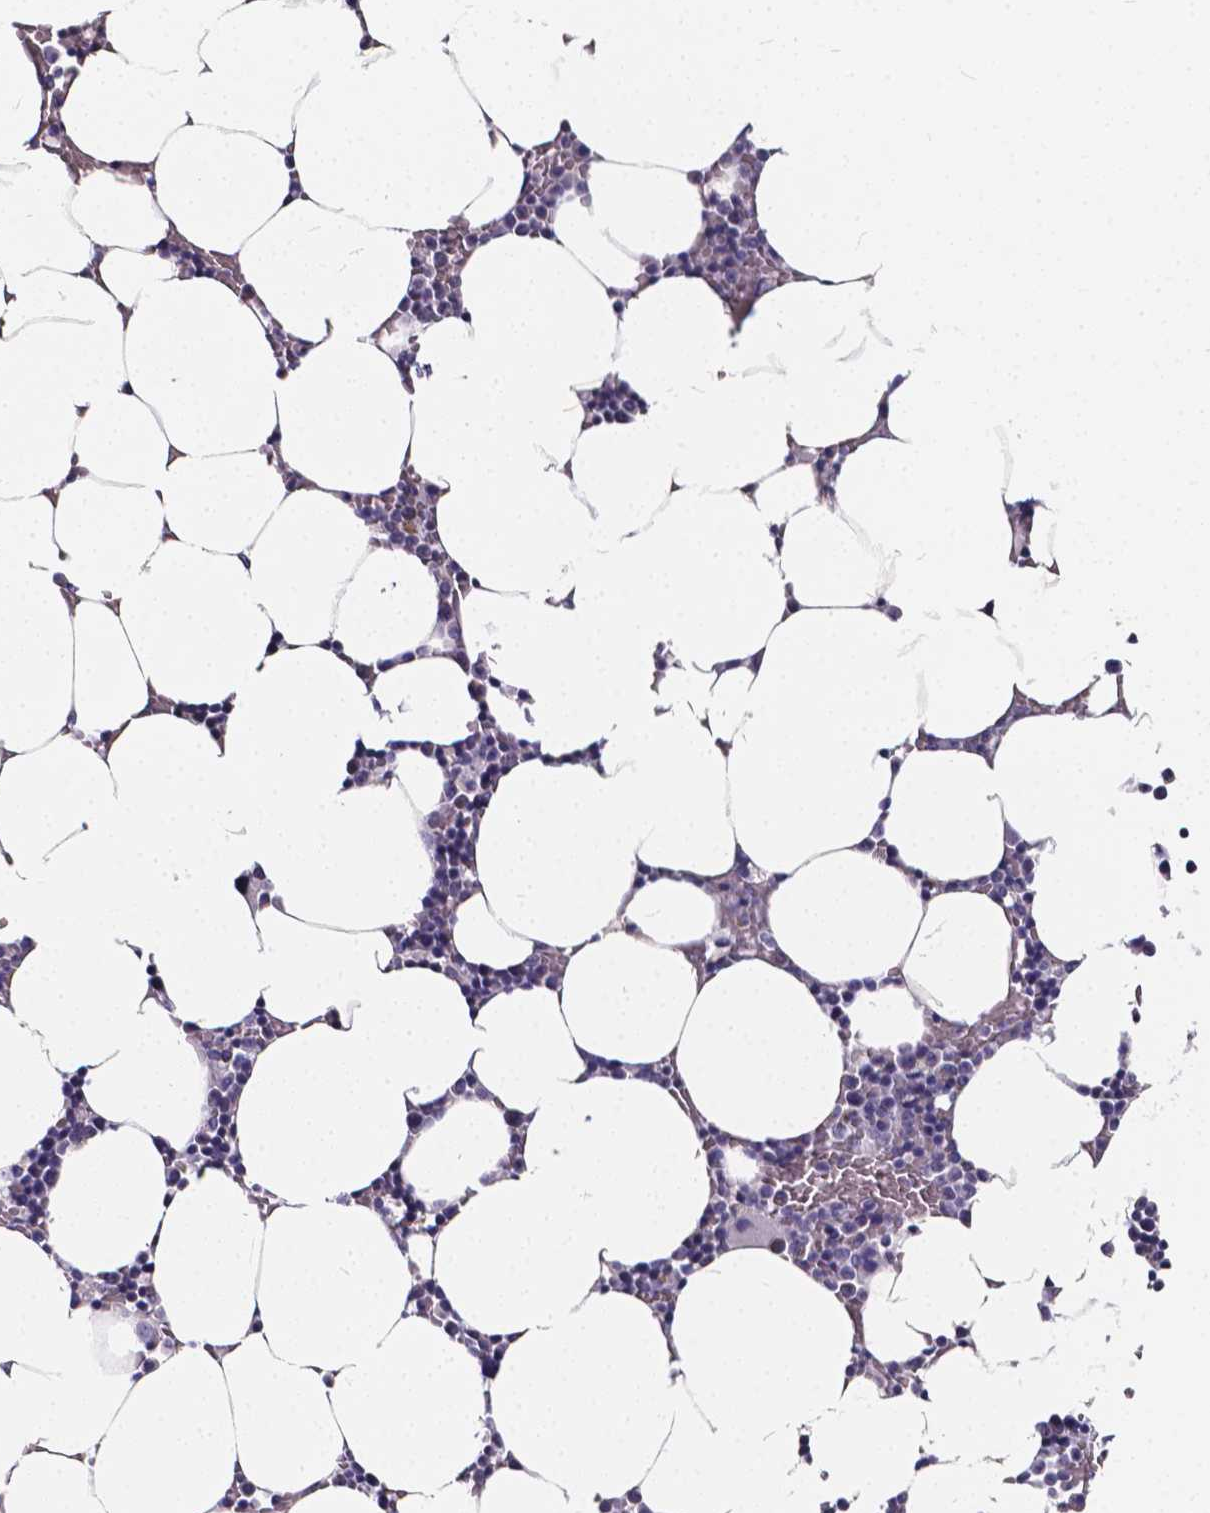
{"staining": {"intensity": "negative", "quantity": "none", "location": "none"}, "tissue": "bone marrow", "cell_type": "Hematopoietic cells", "image_type": "normal", "snomed": [{"axis": "morphology", "description": "Normal tissue, NOS"}, {"axis": "topography", "description": "Bone marrow"}], "caption": "DAB (3,3'-diaminobenzidine) immunohistochemical staining of benign human bone marrow displays no significant positivity in hematopoietic cells. (Brightfield microscopy of DAB IHC at high magnification).", "gene": "SPEF2", "patient": {"sex": "female", "age": 52}}